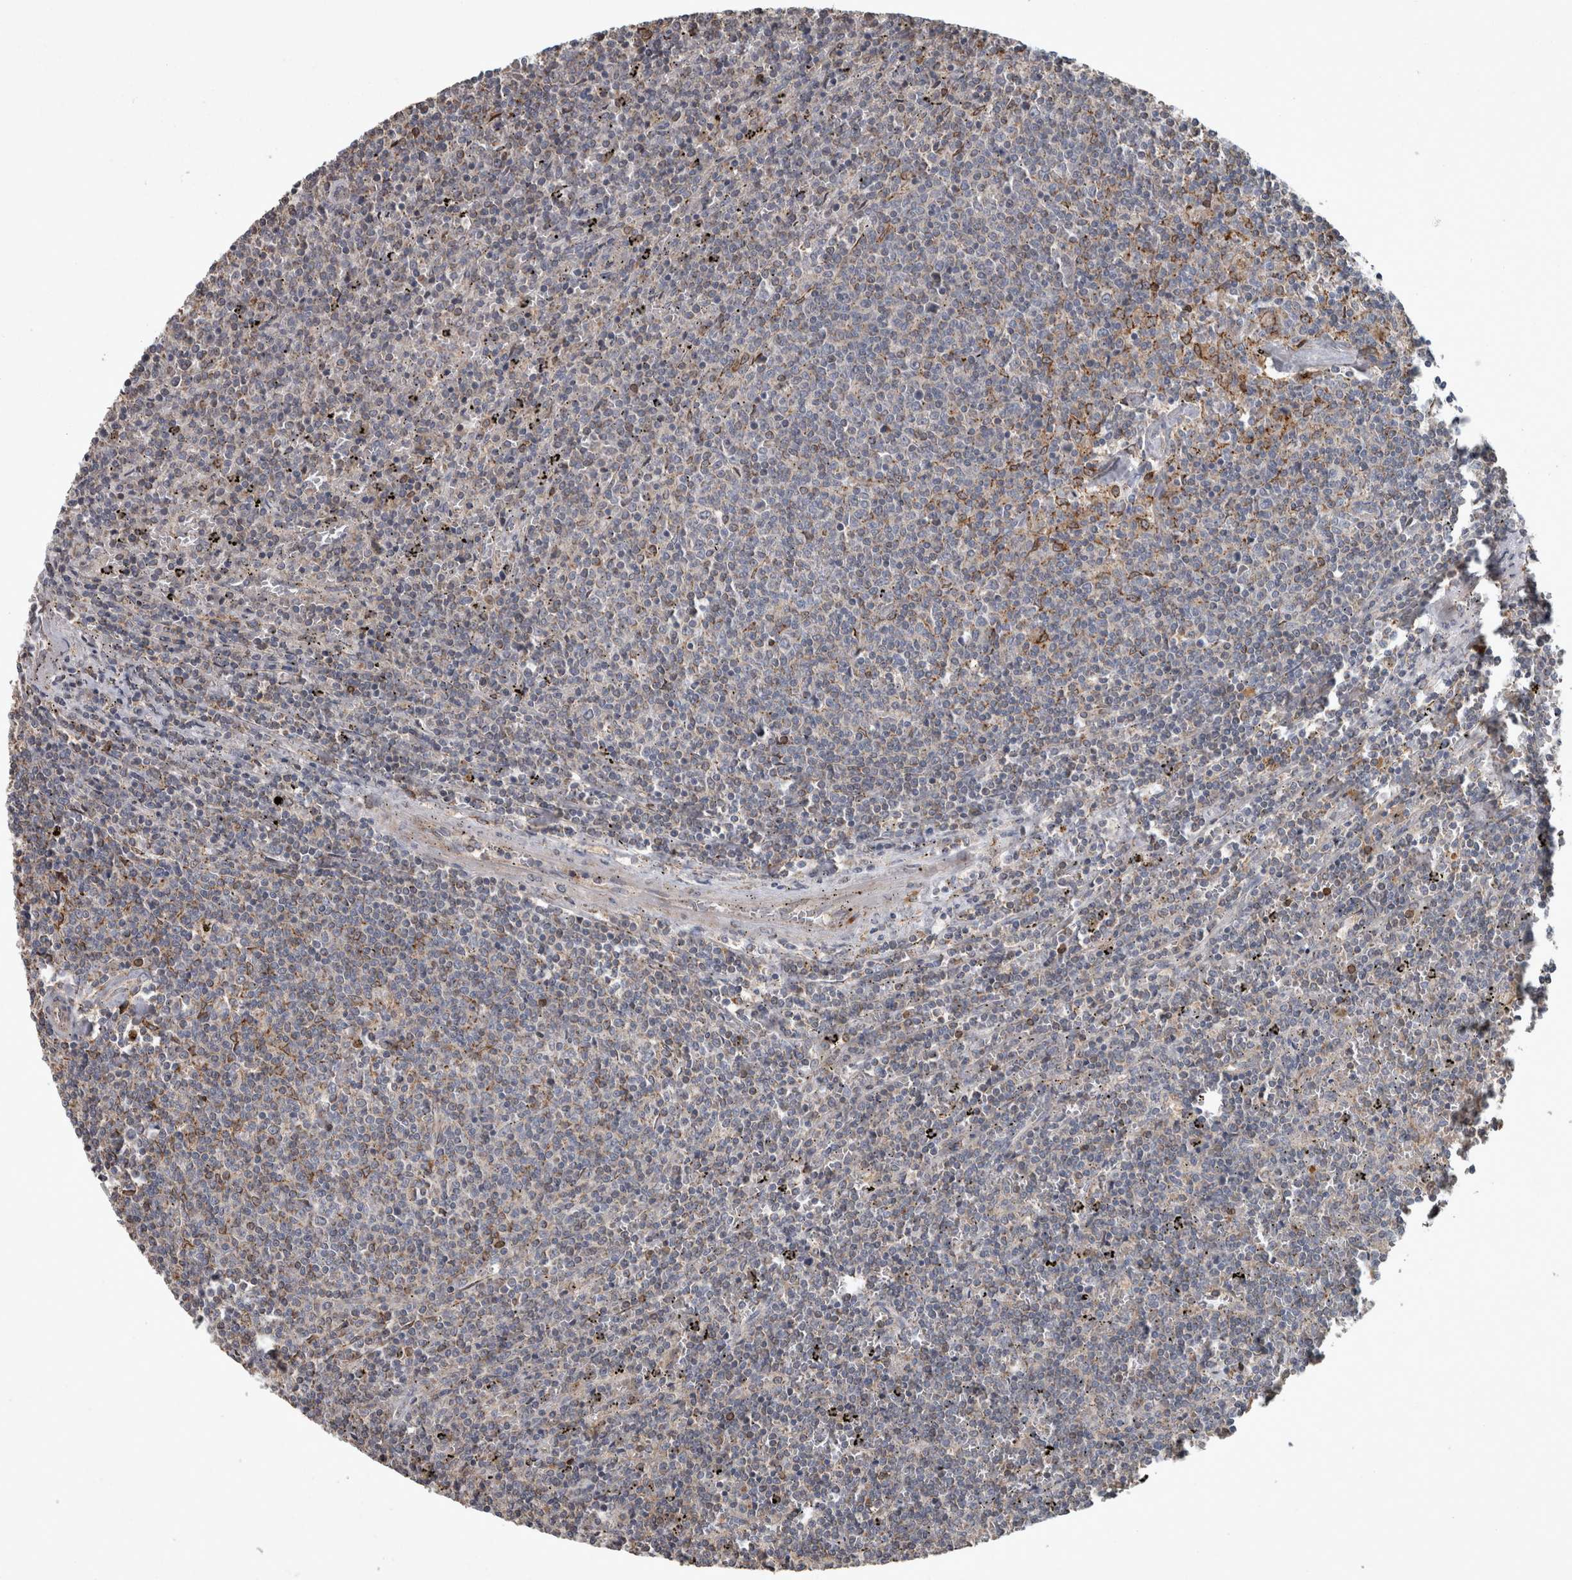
{"staining": {"intensity": "negative", "quantity": "none", "location": "none"}, "tissue": "lymphoma", "cell_type": "Tumor cells", "image_type": "cancer", "snomed": [{"axis": "morphology", "description": "Malignant lymphoma, non-Hodgkin's type, Low grade"}, {"axis": "topography", "description": "Spleen"}], "caption": "Lymphoma was stained to show a protein in brown. There is no significant positivity in tumor cells.", "gene": "PPP1R3C", "patient": {"sex": "female", "age": 50}}